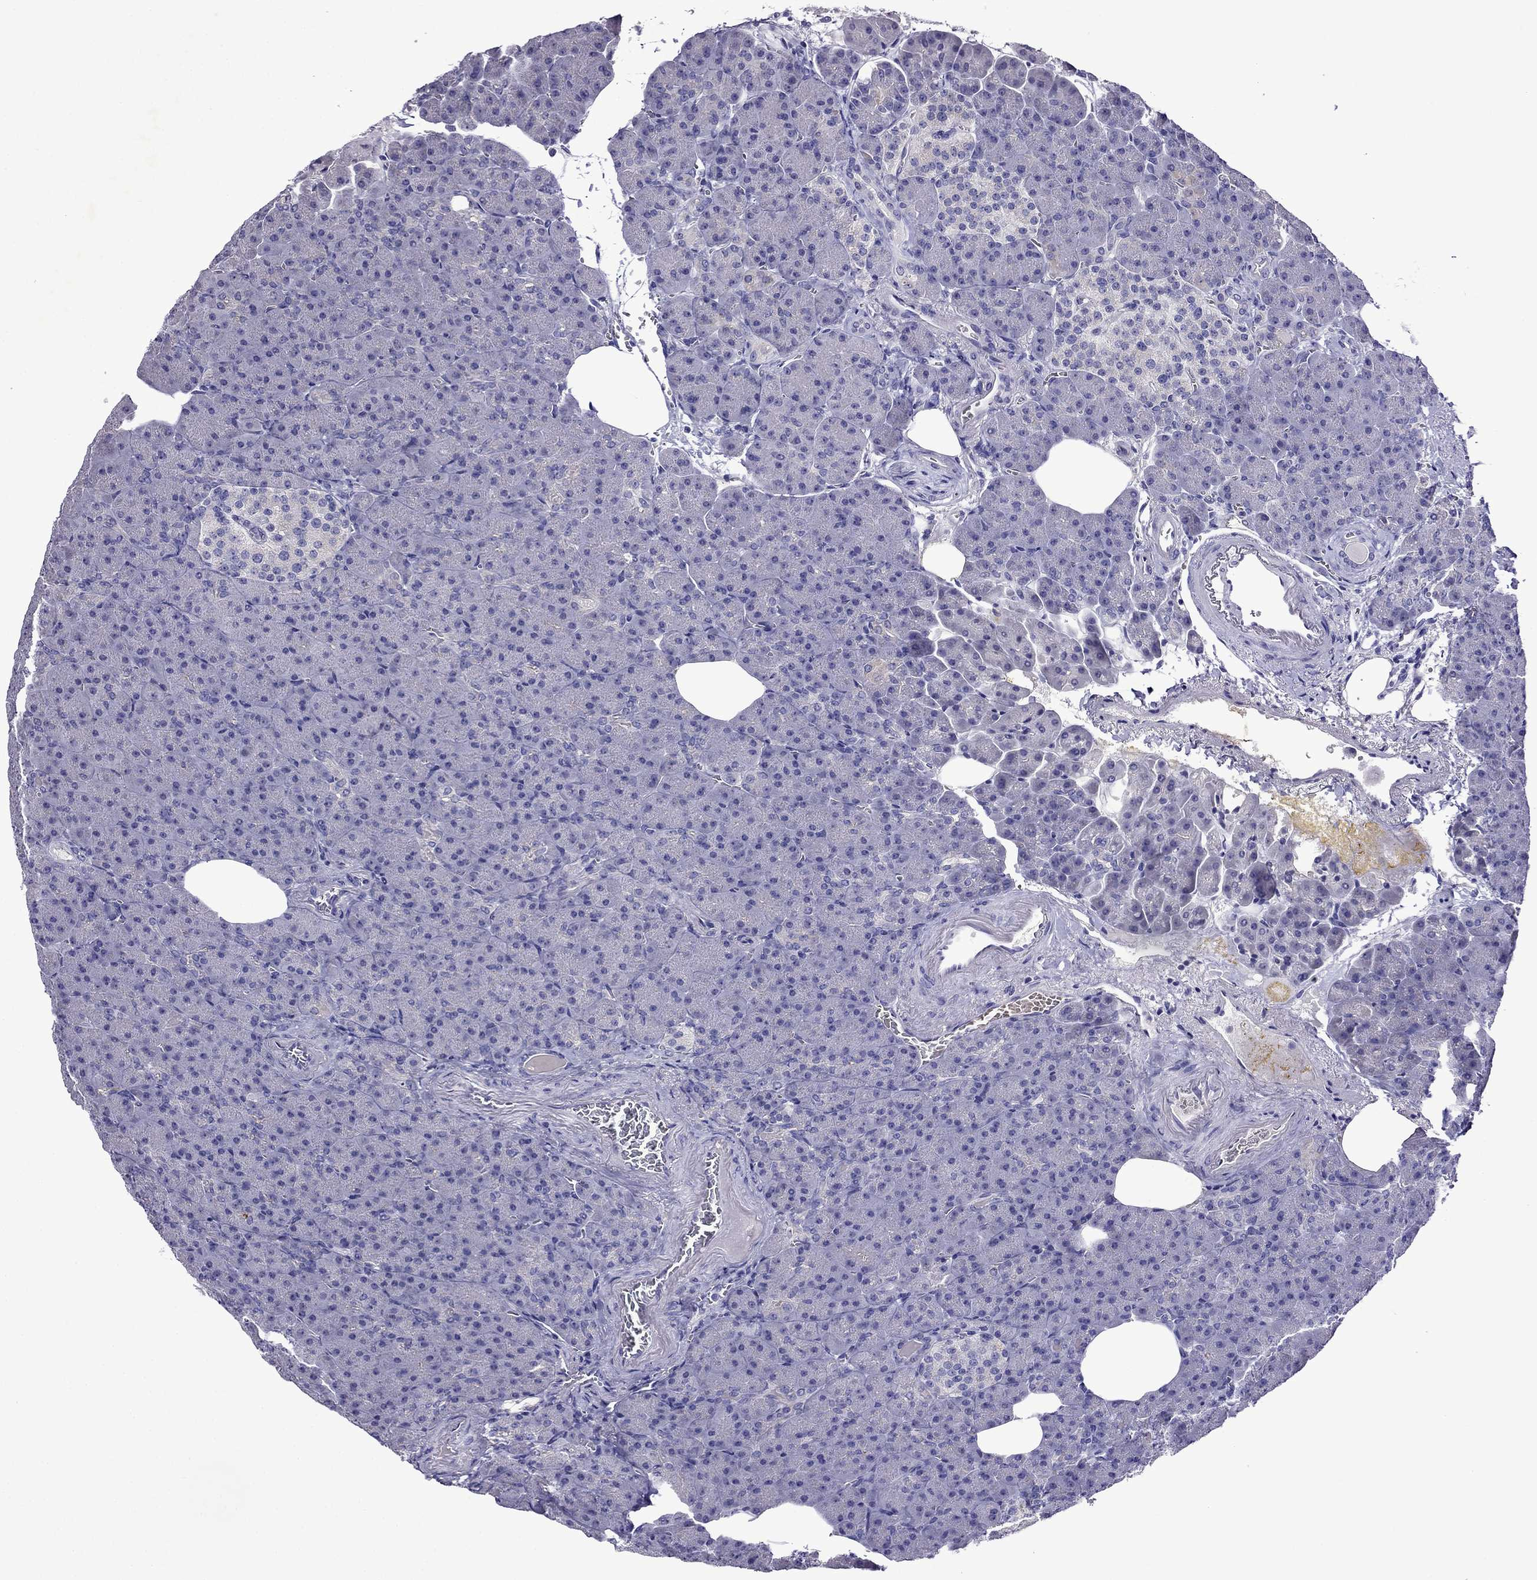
{"staining": {"intensity": "negative", "quantity": "none", "location": "none"}, "tissue": "pancreas", "cell_type": "Exocrine glandular cells", "image_type": "normal", "snomed": [{"axis": "morphology", "description": "Normal tissue, NOS"}, {"axis": "topography", "description": "Pancreas"}], "caption": "The photomicrograph reveals no significant staining in exocrine glandular cells of pancreas.", "gene": "TDRD1", "patient": {"sex": "female", "age": 74}}